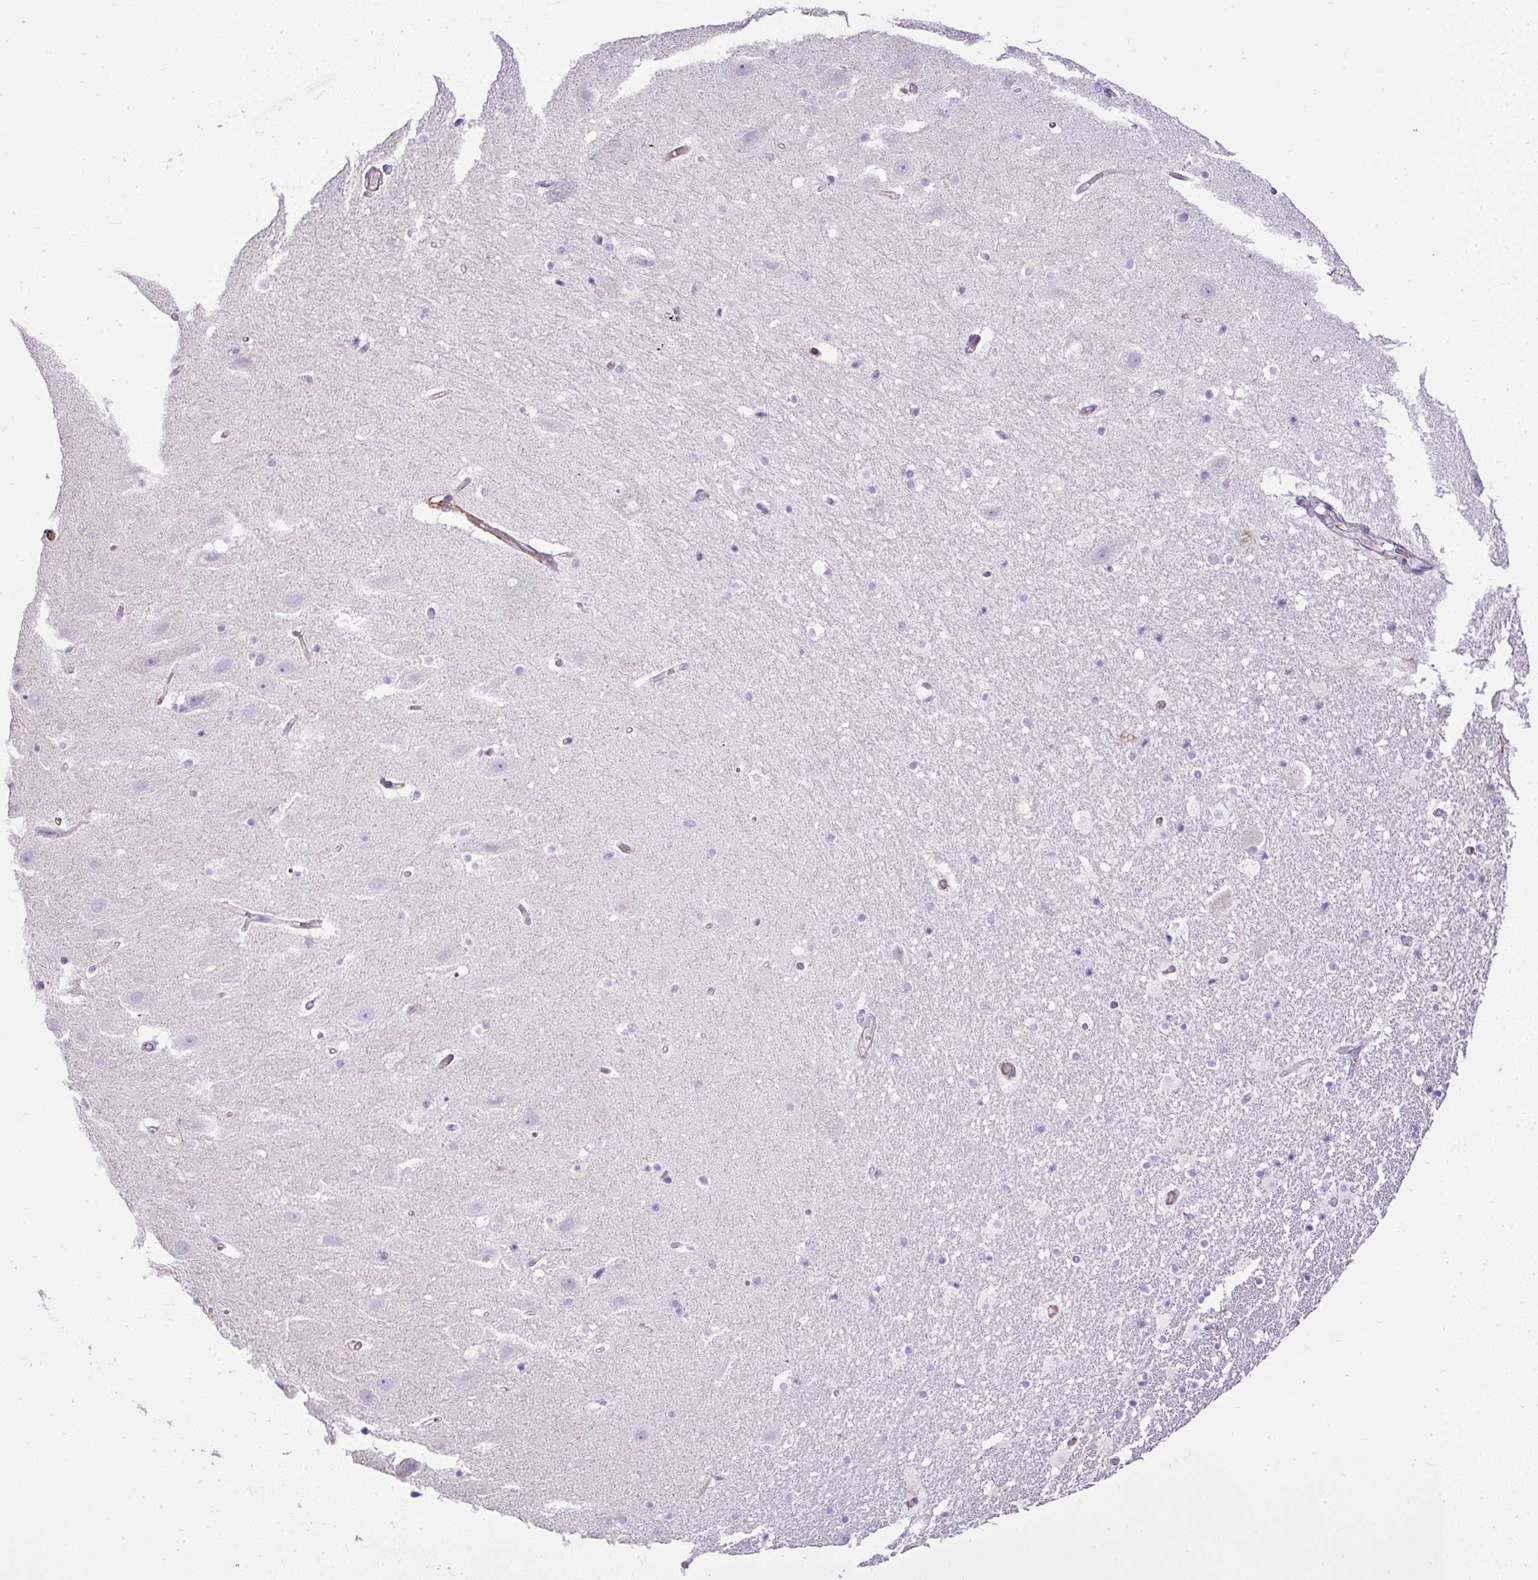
{"staining": {"intensity": "negative", "quantity": "none", "location": "none"}, "tissue": "hippocampus", "cell_type": "Glial cells", "image_type": "normal", "snomed": [{"axis": "morphology", "description": "Normal tissue, NOS"}, {"axis": "topography", "description": "Hippocampus"}], "caption": "Glial cells show no significant protein staining in normal hippocampus. (DAB (3,3'-diaminobenzidine) immunohistochemistry visualized using brightfield microscopy, high magnification).", "gene": "PLS1", "patient": {"sex": "male", "age": 37}}